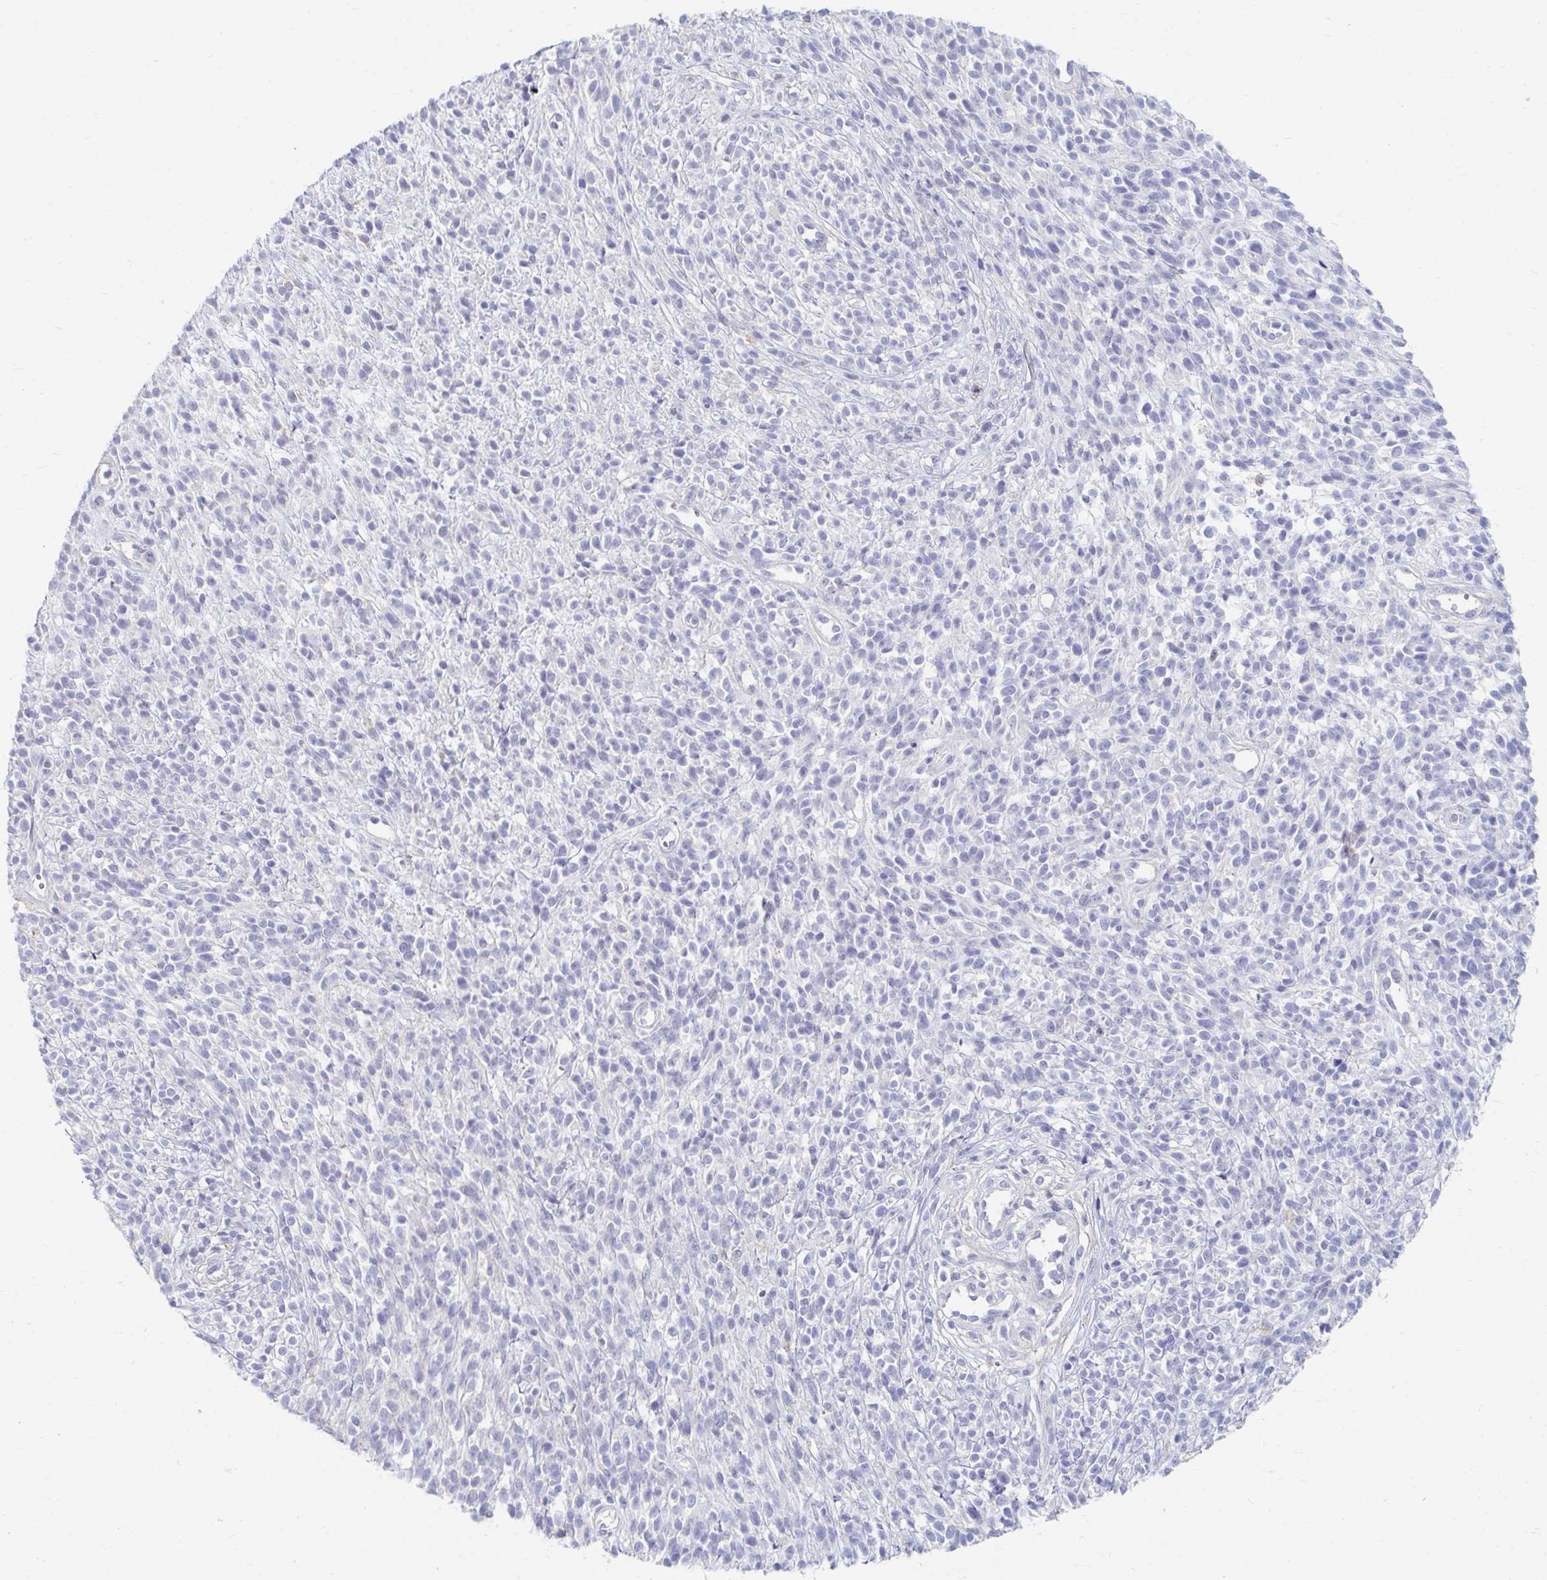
{"staining": {"intensity": "negative", "quantity": "none", "location": "none"}, "tissue": "melanoma", "cell_type": "Tumor cells", "image_type": "cancer", "snomed": [{"axis": "morphology", "description": "Malignant melanoma, NOS"}, {"axis": "topography", "description": "Skin"}, {"axis": "topography", "description": "Skin of trunk"}], "caption": "Immunohistochemistry histopathology image of neoplastic tissue: malignant melanoma stained with DAB demonstrates no significant protein staining in tumor cells. (Stains: DAB immunohistochemistry (IHC) with hematoxylin counter stain, Microscopy: brightfield microscopy at high magnification).", "gene": "MYLK2", "patient": {"sex": "male", "age": 74}}